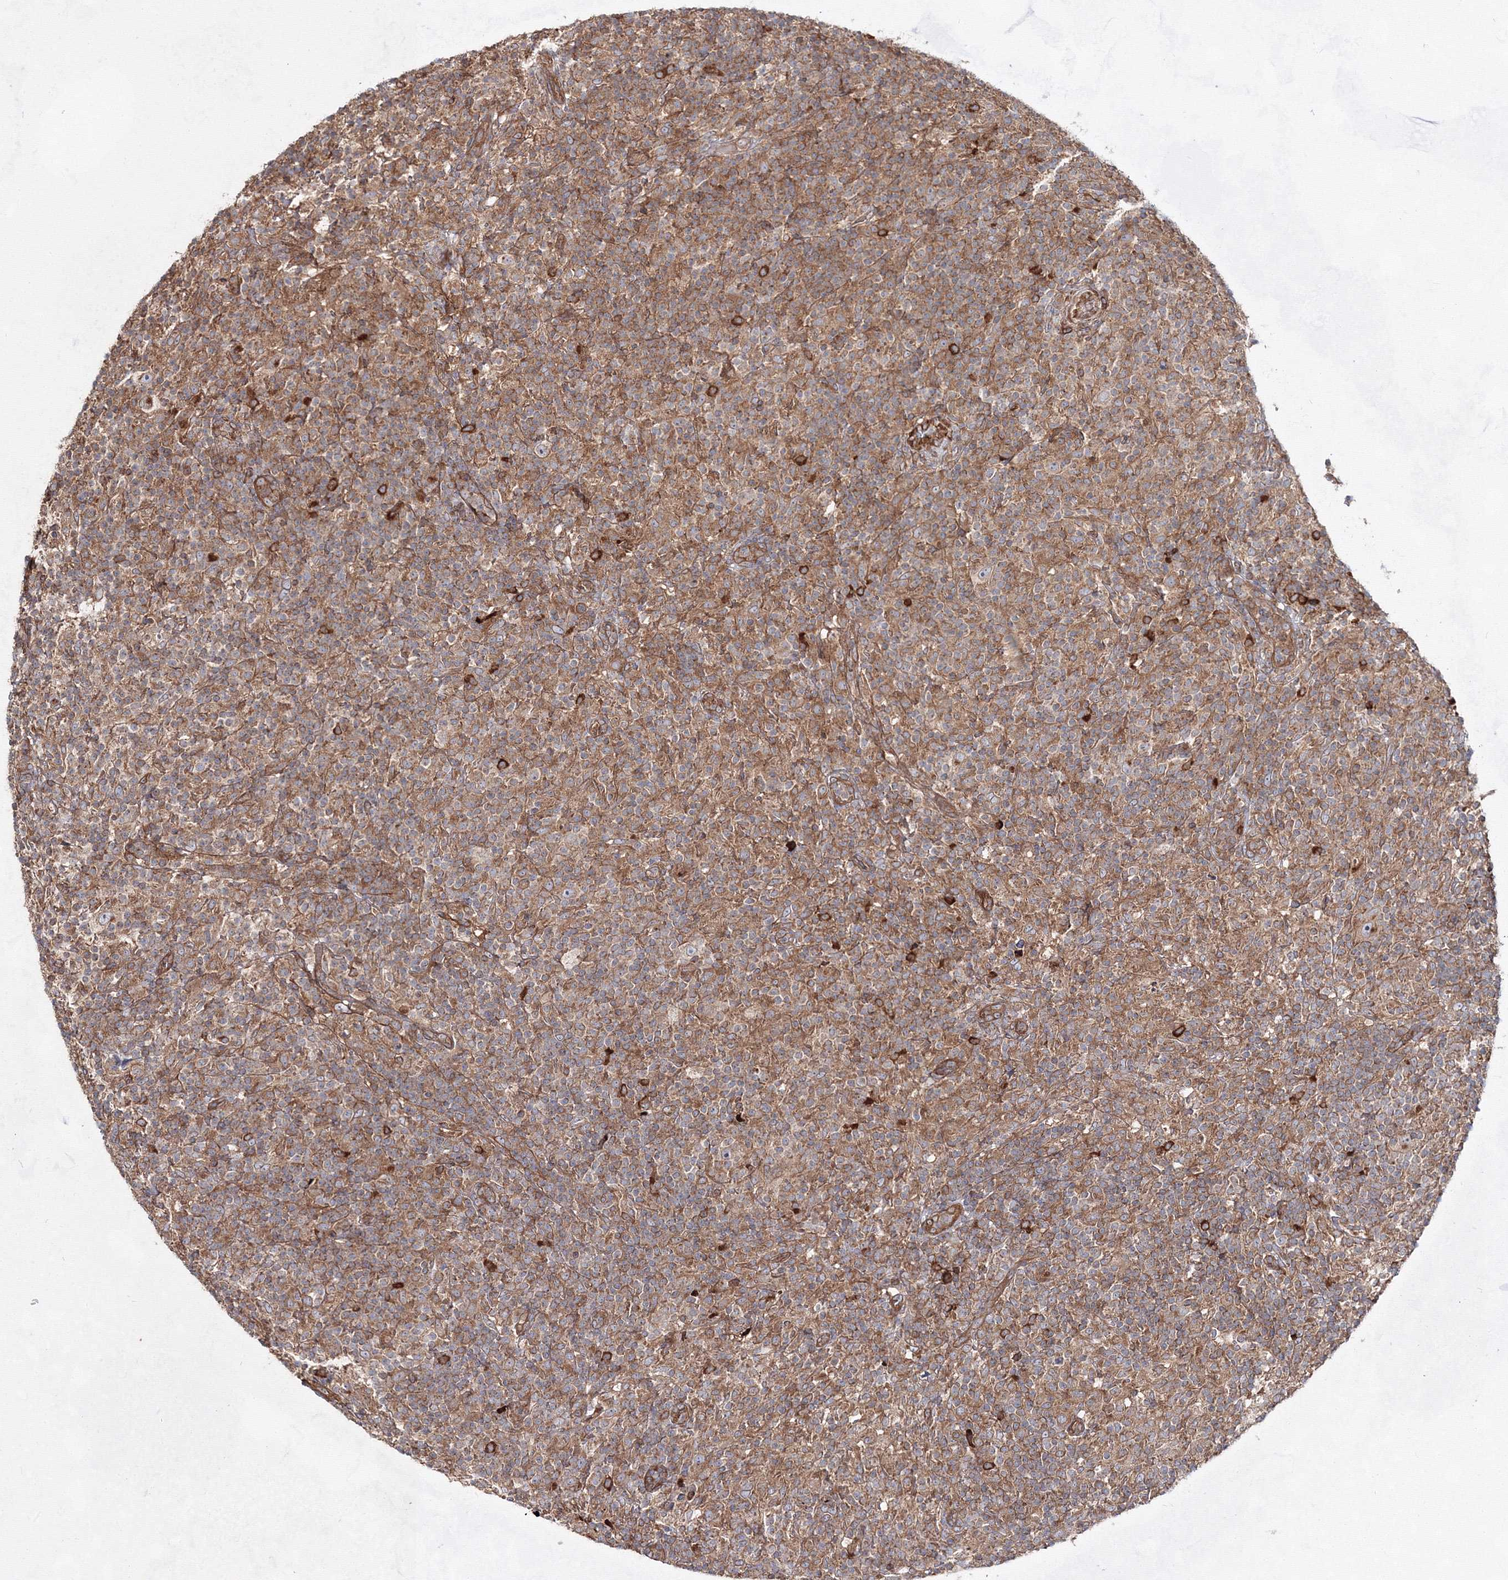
{"staining": {"intensity": "moderate", "quantity": "<25%", "location": "cytoplasmic/membranous"}, "tissue": "lymphoma", "cell_type": "Tumor cells", "image_type": "cancer", "snomed": [{"axis": "morphology", "description": "Hodgkin's disease, NOS"}, {"axis": "topography", "description": "Lymph node"}], "caption": "The immunohistochemical stain labels moderate cytoplasmic/membranous positivity in tumor cells of Hodgkin's disease tissue. The staining was performed using DAB (3,3'-diaminobenzidine), with brown indicating positive protein expression. Nuclei are stained blue with hematoxylin.", "gene": "EXOC6", "patient": {"sex": "male", "age": 70}}